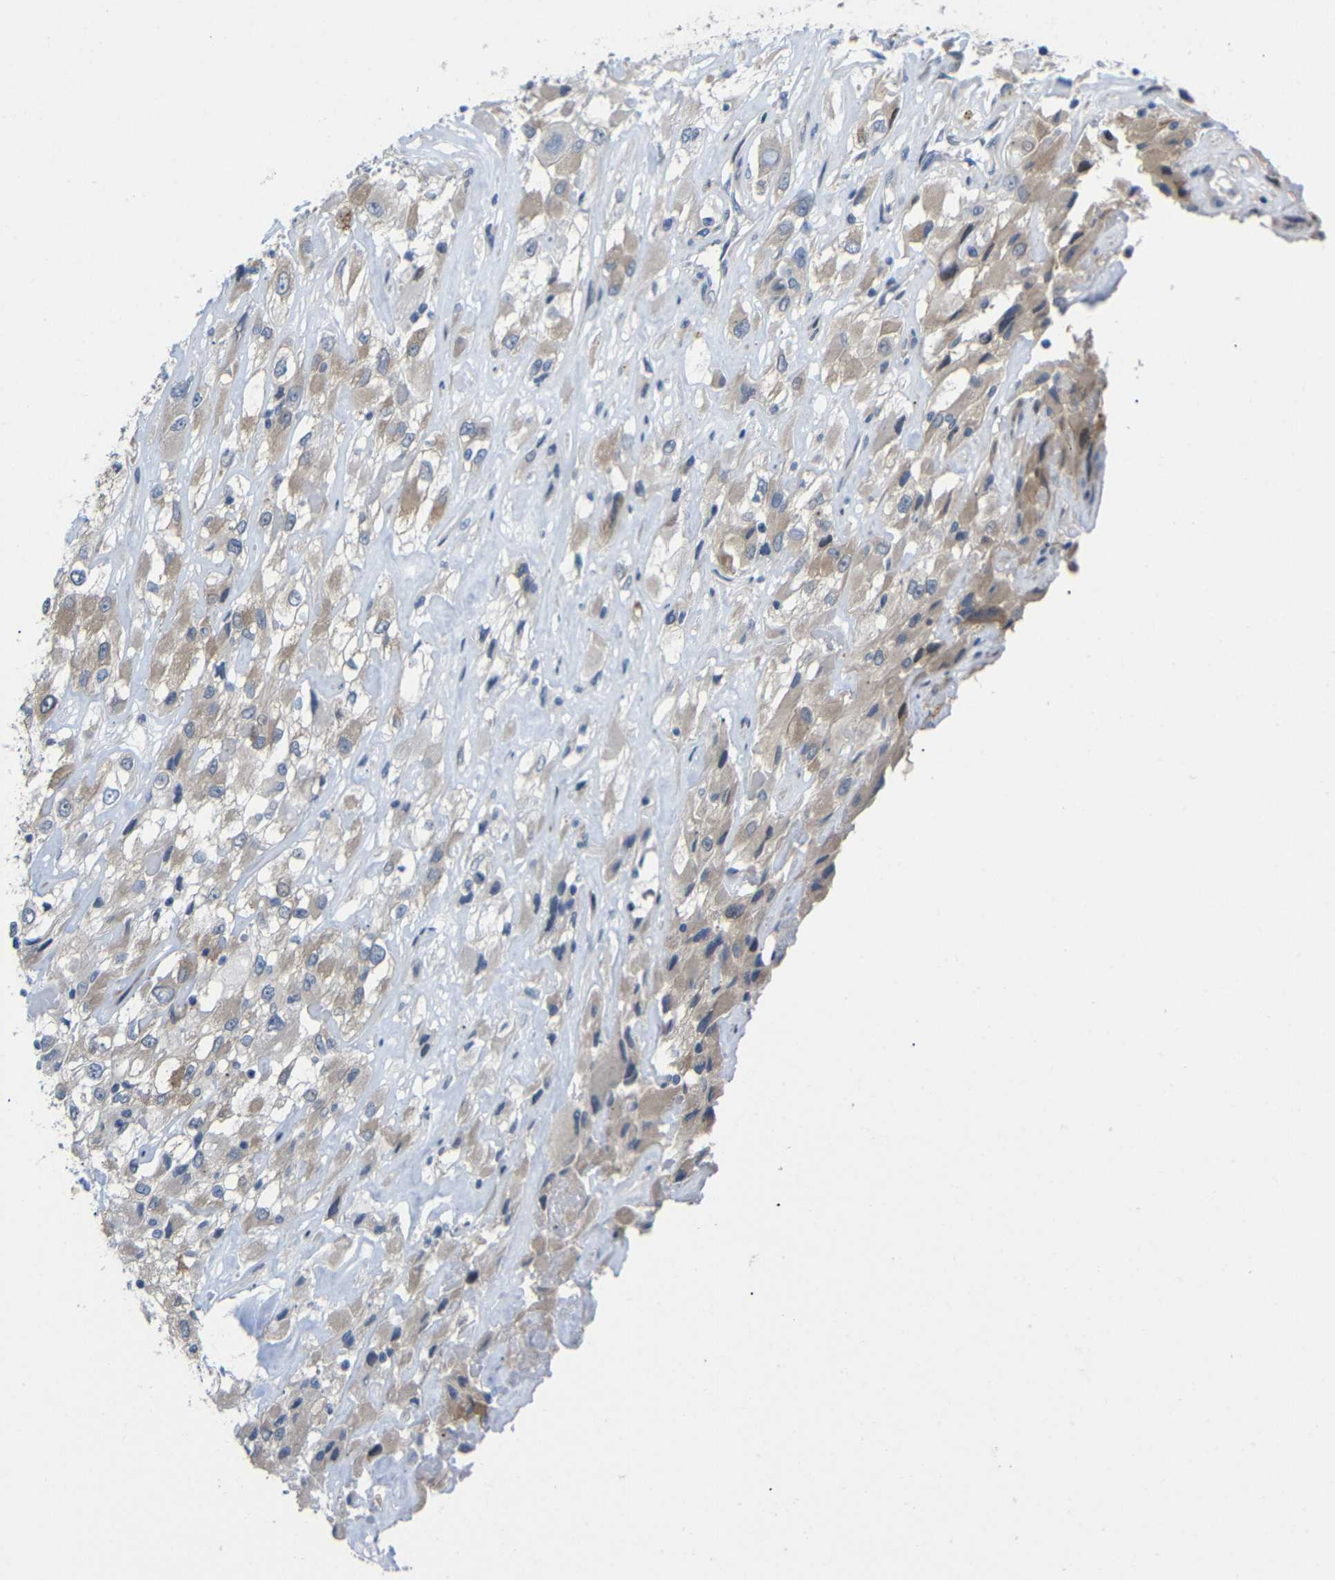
{"staining": {"intensity": "weak", "quantity": ">75%", "location": "cytoplasmic/membranous"}, "tissue": "renal cancer", "cell_type": "Tumor cells", "image_type": "cancer", "snomed": [{"axis": "morphology", "description": "Adenocarcinoma, NOS"}, {"axis": "topography", "description": "Kidney"}], "caption": "Weak cytoplasmic/membranous expression for a protein is present in approximately >75% of tumor cells of renal adenocarcinoma using immunohistochemistry.", "gene": "CMTM1", "patient": {"sex": "female", "age": 52}}